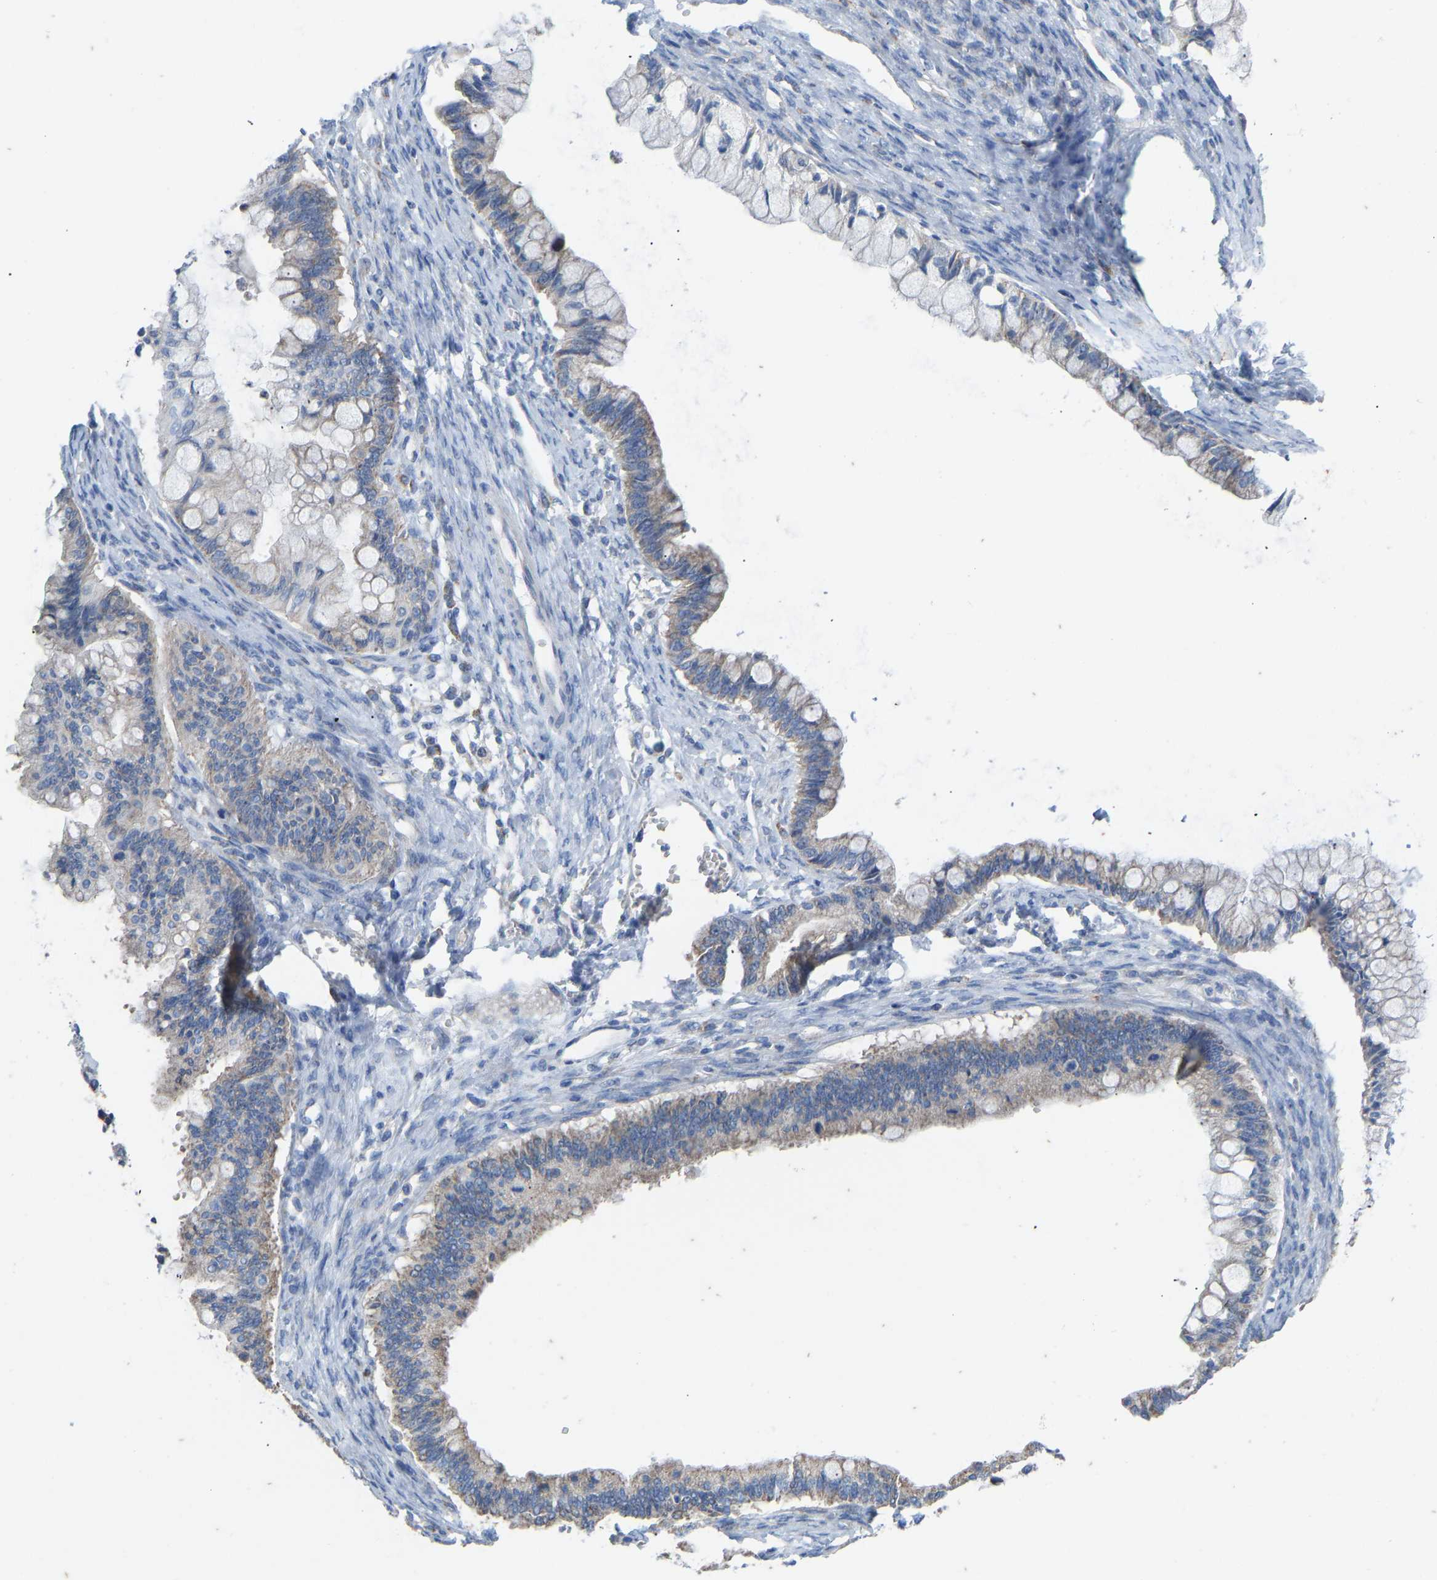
{"staining": {"intensity": "weak", "quantity": "25%-75%", "location": "cytoplasmic/membranous"}, "tissue": "ovarian cancer", "cell_type": "Tumor cells", "image_type": "cancer", "snomed": [{"axis": "morphology", "description": "Cystadenocarcinoma, mucinous, NOS"}, {"axis": "topography", "description": "Ovary"}], "caption": "Ovarian cancer tissue displays weak cytoplasmic/membranous expression in about 25%-75% of tumor cells, visualized by immunohistochemistry.", "gene": "OLIG2", "patient": {"sex": "female", "age": 57}}